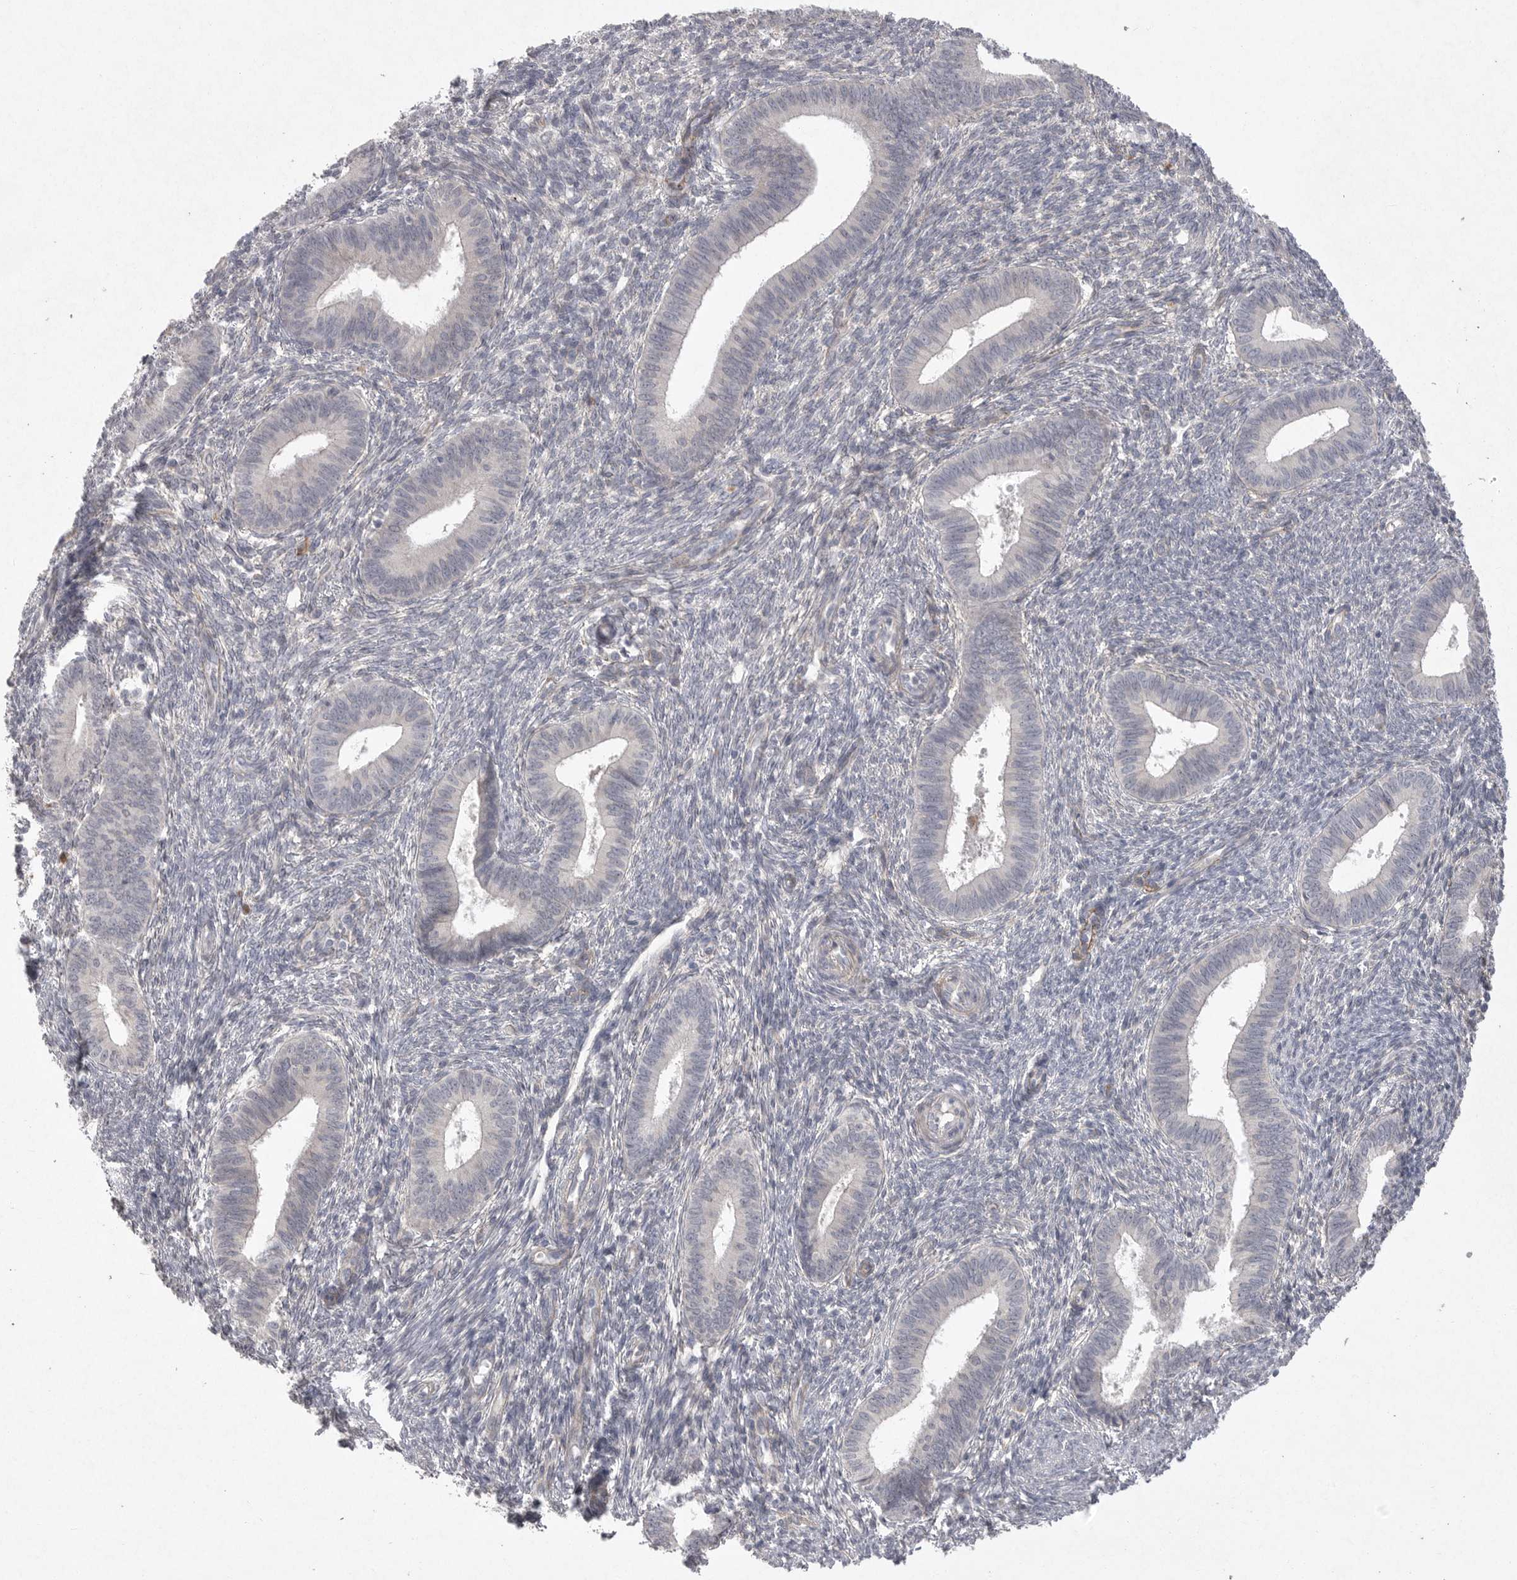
{"staining": {"intensity": "negative", "quantity": "none", "location": "none"}, "tissue": "endometrium", "cell_type": "Cells in endometrial stroma", "image_type": "normal", "snomed": [{"axis": "morphology", "description": "Normal tissue, NOS"}, {"axis": "topography", "description": "Endometrium"}], "caption": "Immunohistochemical staining of benign endometrium shows no significant staining in cells in endometrial stroma.", "gene": "VANGL2", "patient": {"sex": "female", "age": 46}}